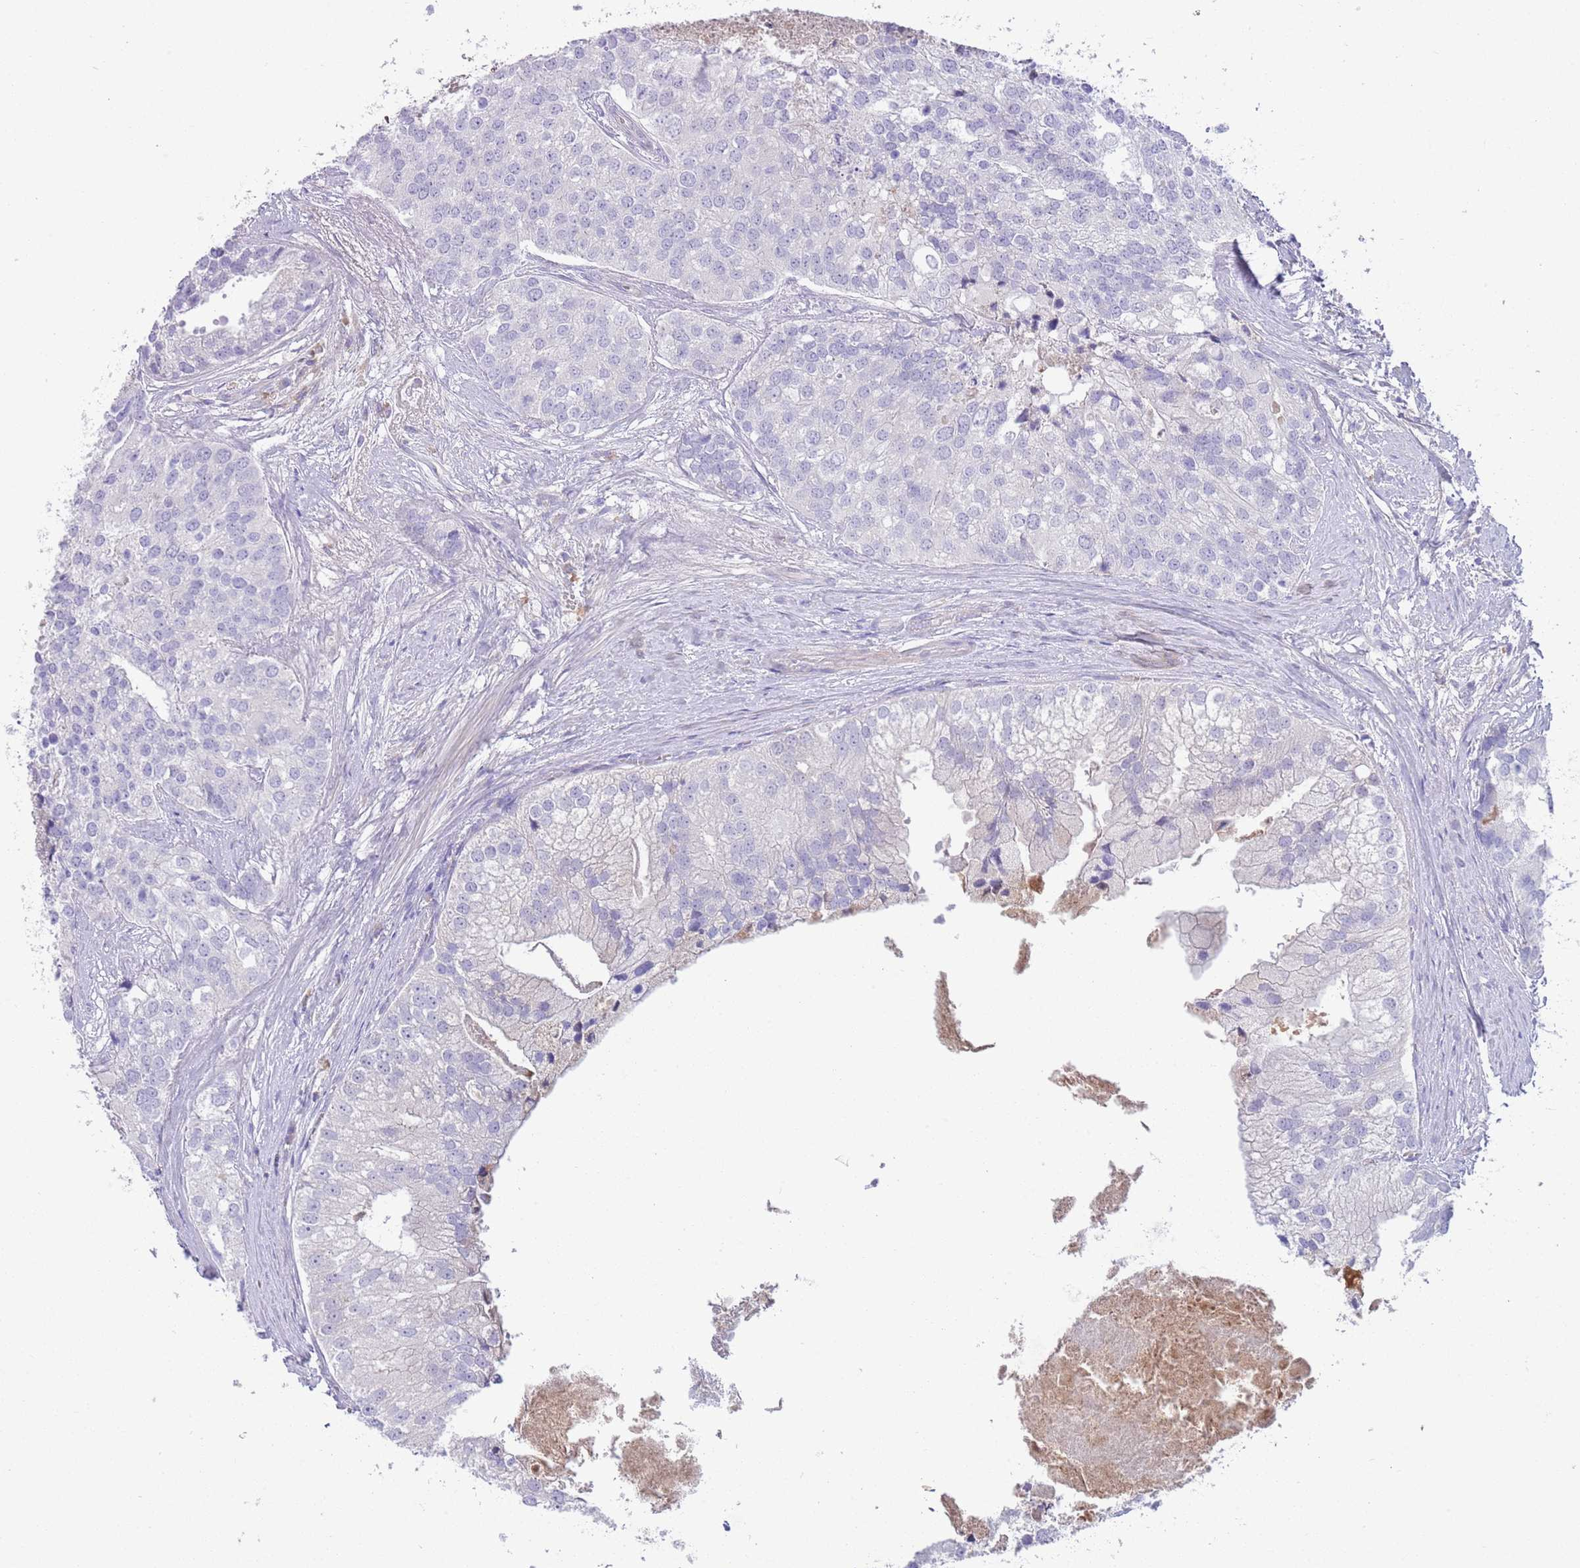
{"staining": {"intensity": "negative", "quantity": "none", "location": "none"}, "tissue": "prostate cancer", "cell_type": "Tumor cells", "image_type": "cancer", "snomed": [{"axis": "morphology", "description": "Adenocarcinoma, High grade"}, {"axis": "topography", "description": "Prostate"}], "caption": "The immunohistochemistry (IHC) micrograph has no significant expression in tumor cells of prostate cancer tissue.", "gene": "IGFL4", "patient": {"sex": "male", "age": 62}}